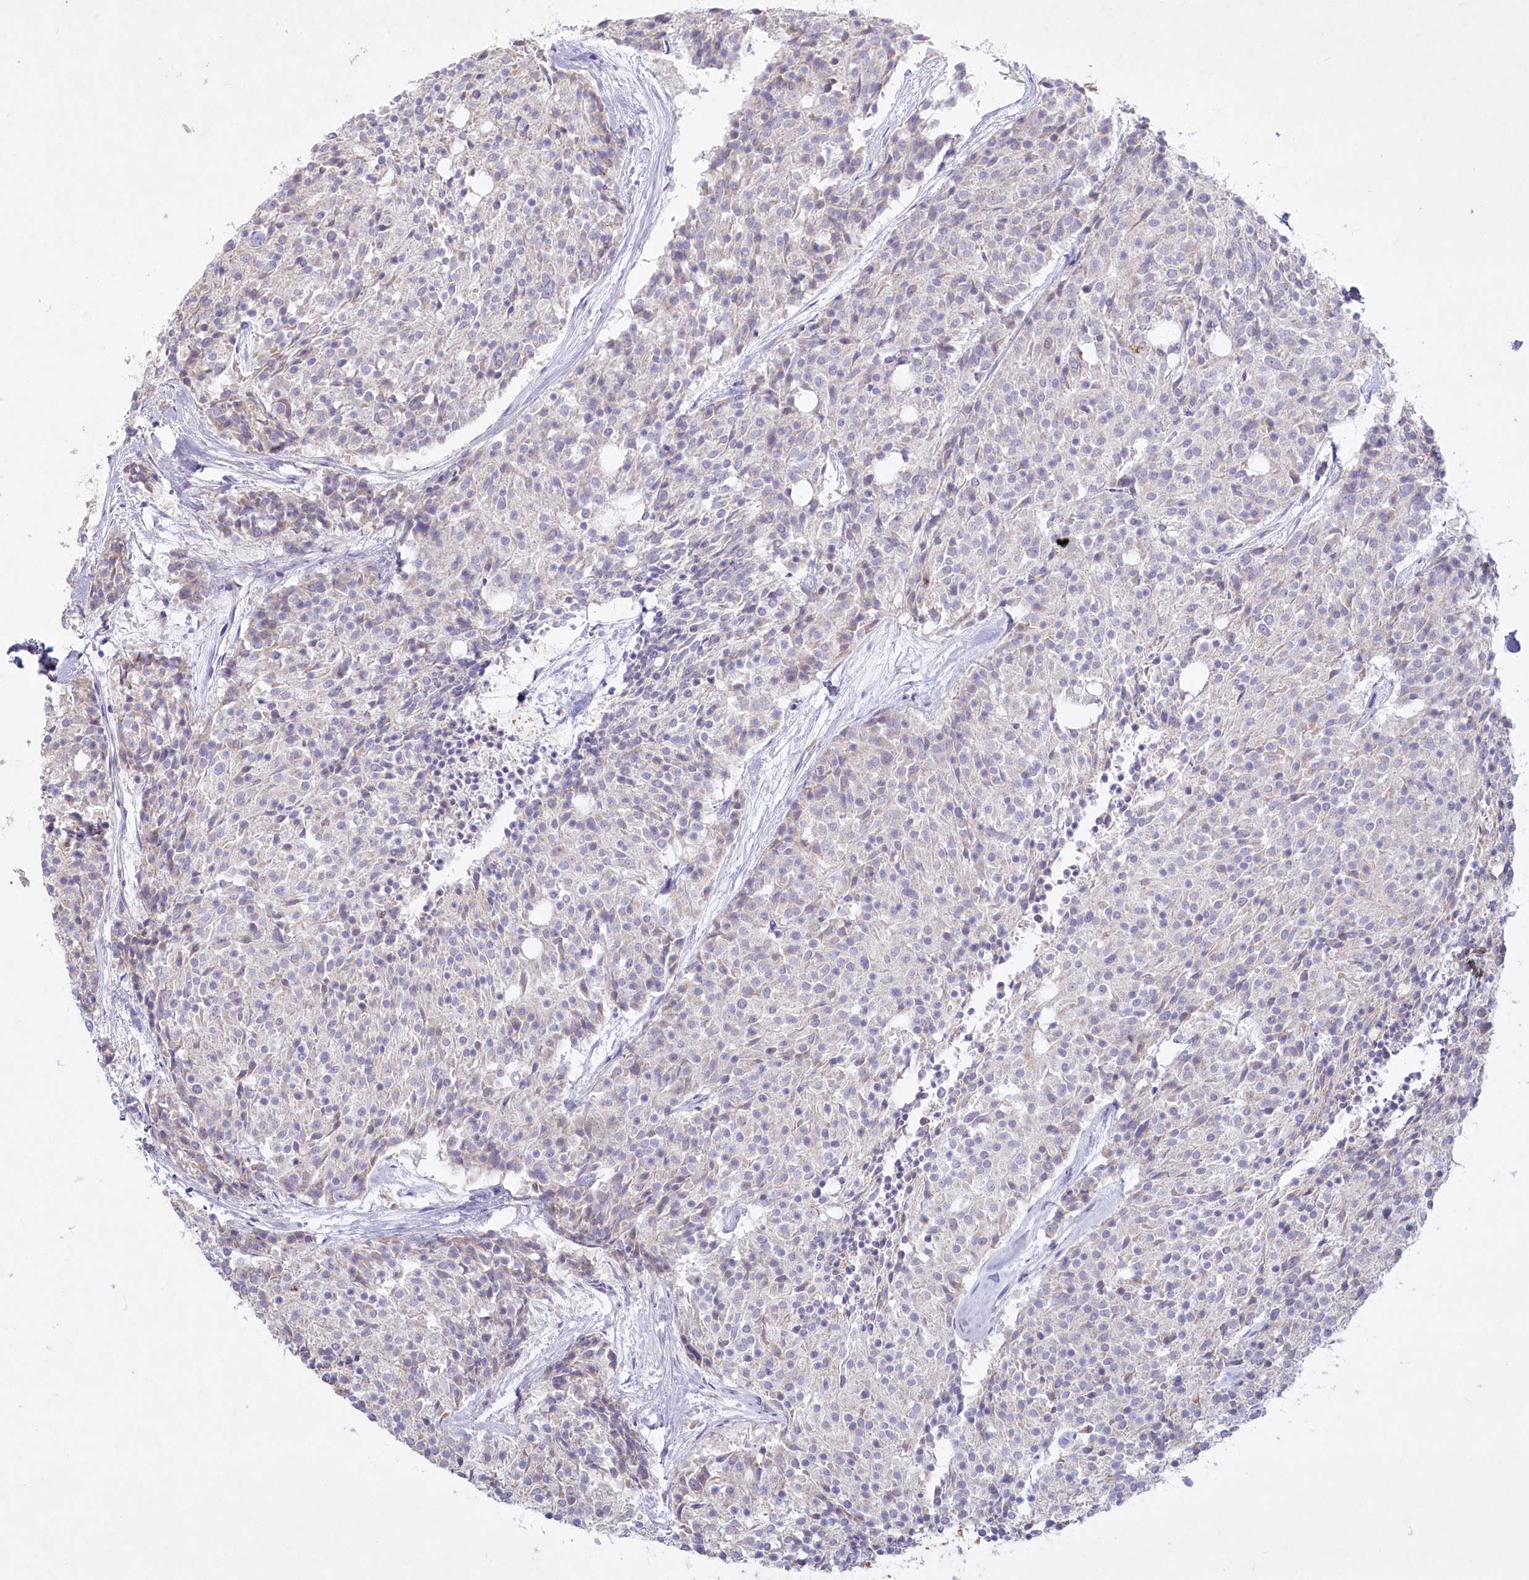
{"staining": {"intensity": "negative", "quantity": "none", "location": "none"}, "tissue": "carcinoid", "cell_type": "Tumor cells", "image_type": "cancer", "snomed": [{"axis": "morphology", "description": "Carcinoid, malignant, NOS"}, {"axis": "topography", "description": "Pancreas"}], "caption": "Tumor cells are negative for brown protein staining in carcinoid.", "gene": "ABITRAM", "patient": {"sex": "female", "age": 54}}